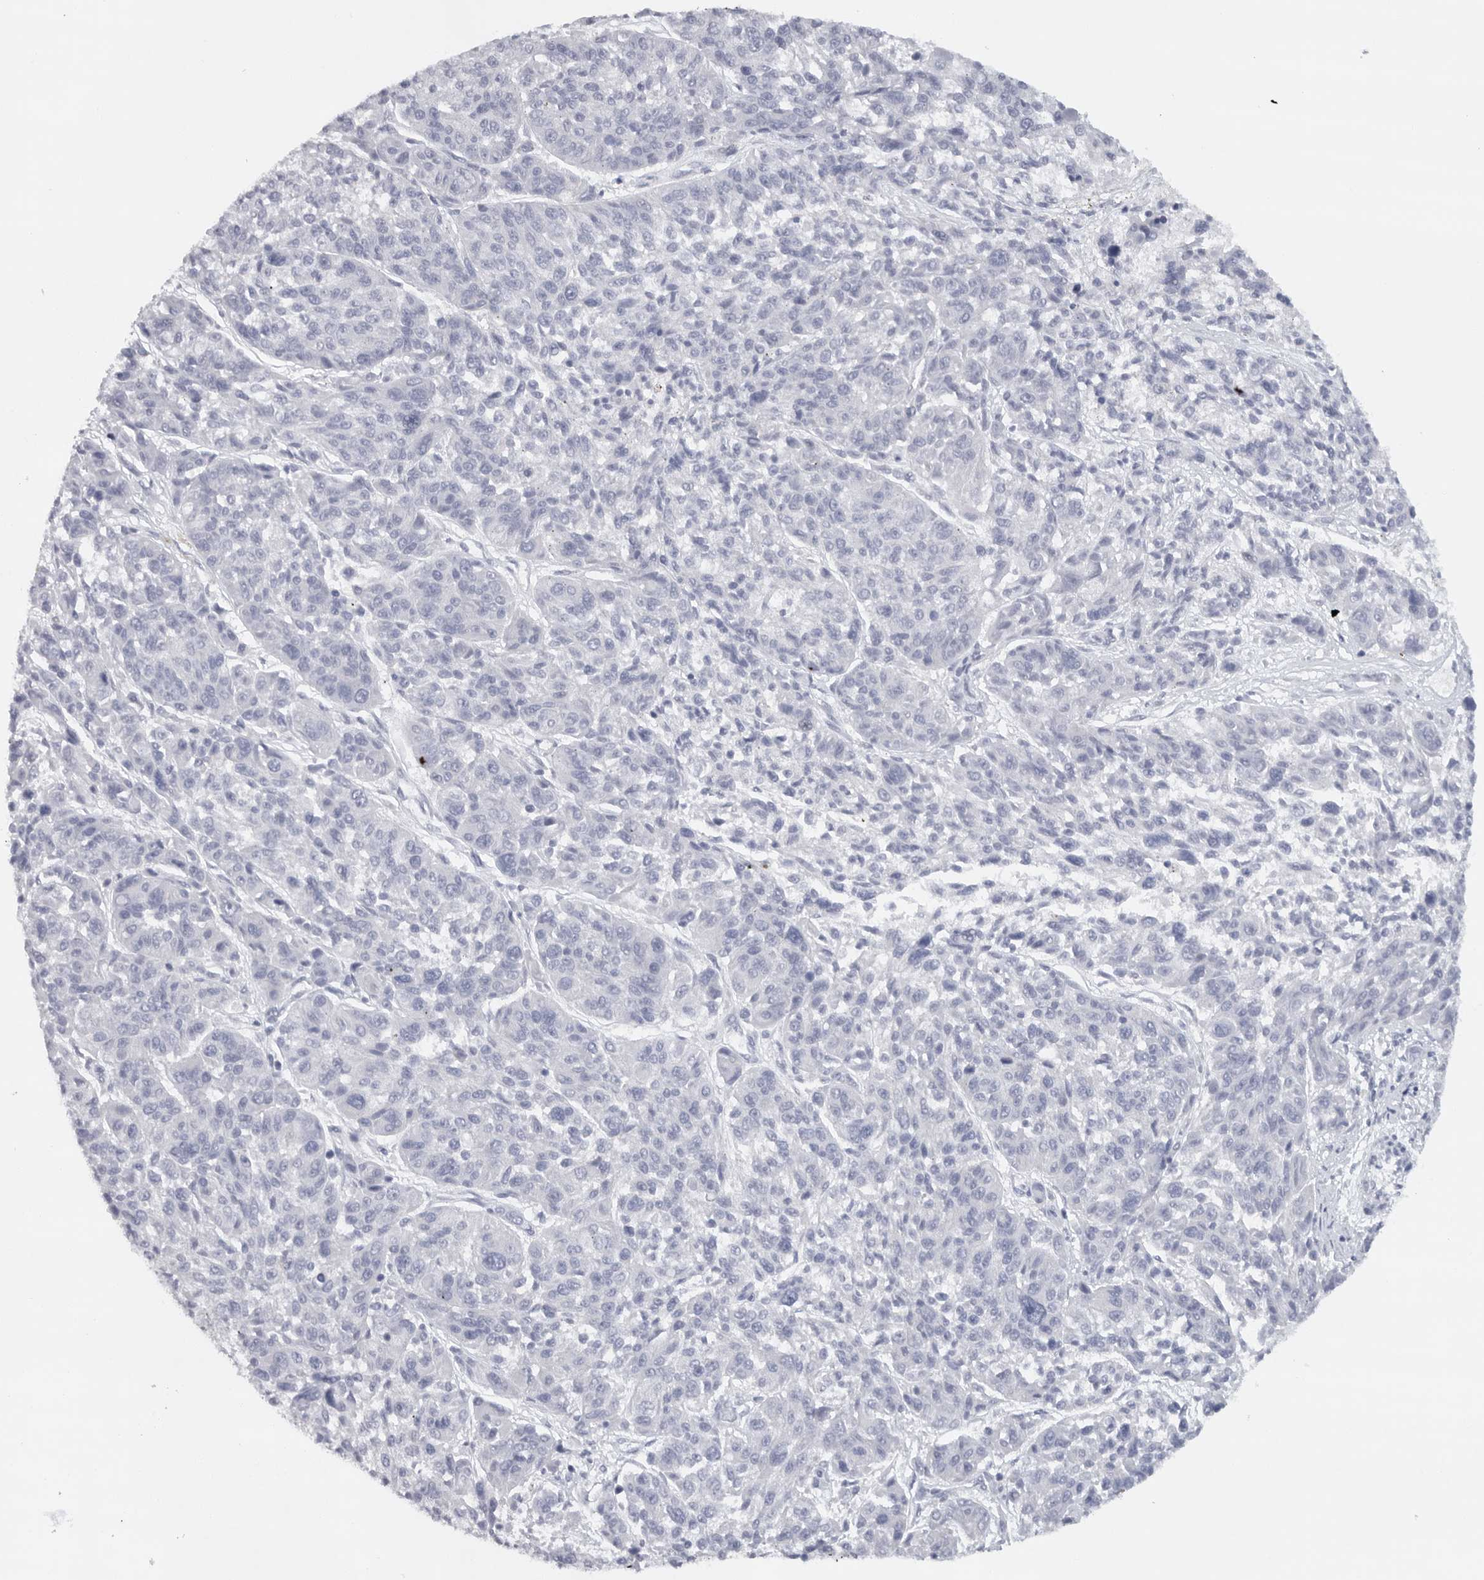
{"staining": {"intensity": "negative", "quantity": "none", "location": "none"}, "tissue": "melanoma", "cell_type": "Tumor cells", "image_type": "cancer", "snomed": [{"axis": "morphology", "description": "Malignant melanoma, NOS"}, {"axis": "topography", "description": "Skin"}], "caption": "This photomicrograph is of melanoma stained with IHC to label a protein in brown with the nuclei are counter-stained blue. There is no staining in tumor cells.", "gene": "TMEM69", "patient": {"sex": "male", "age": 53}}